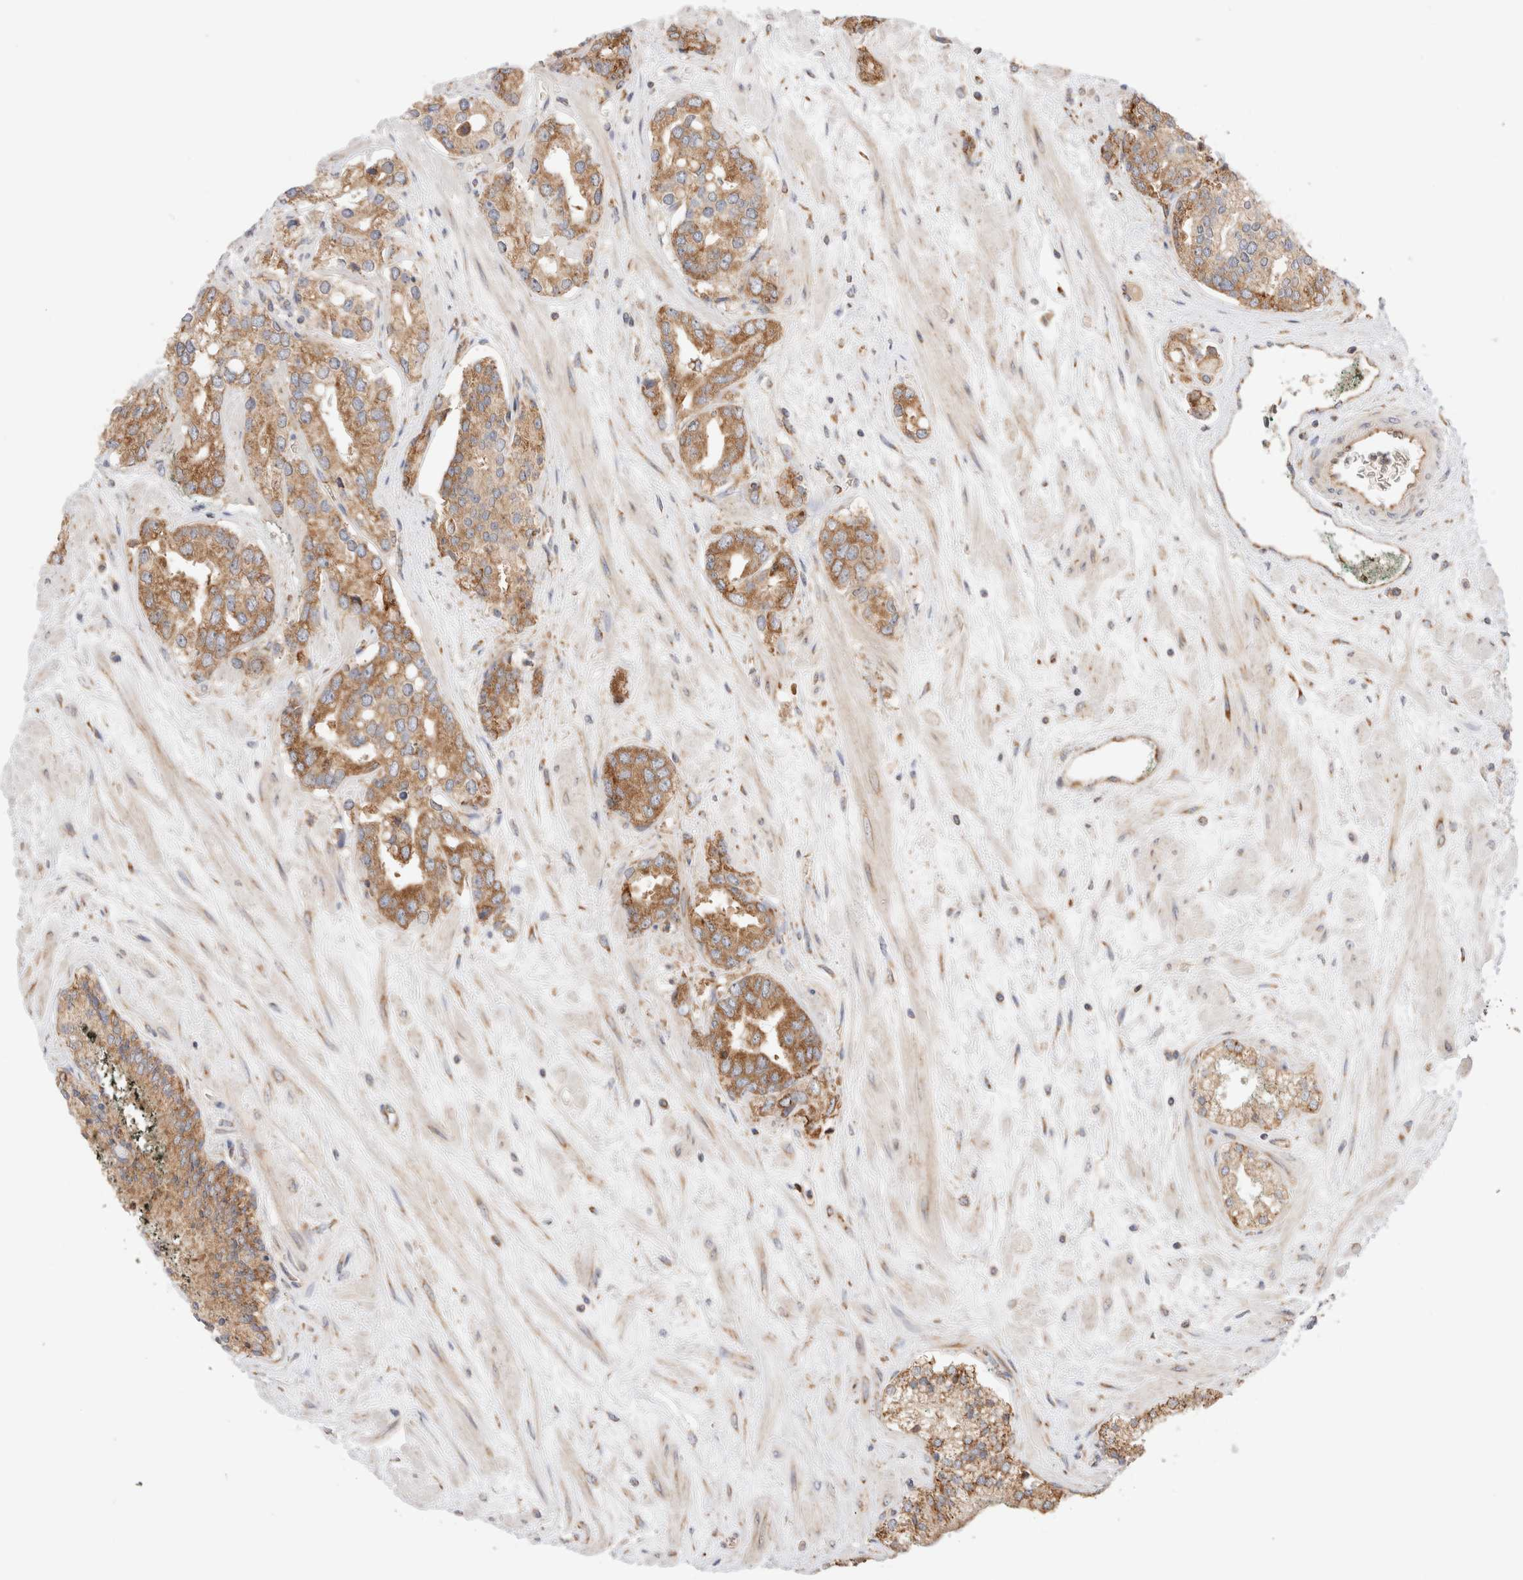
{"staining": {"intensity": "moderate", "quantity": ">75%", "location": "cytoplasmic/membranous"}, "tissue": "prostate cancer", "cell_type": "Tumor cells", "image_type": "cancer", "snomed": [{"axis": "morphology", "description": "Adenocarcinoma, High grade"}, {"axis": "topography", "description": "Prostate"}], "caption": "Immunohistochemical staining of prostate adenocarcinoma (high-grade) exhibits moderate cytoplasmic/membranous protein positivity in approximately >75% of tumor cells.", "gene": "UTS2B", "patient": {"sex": "male", "age": 71}}